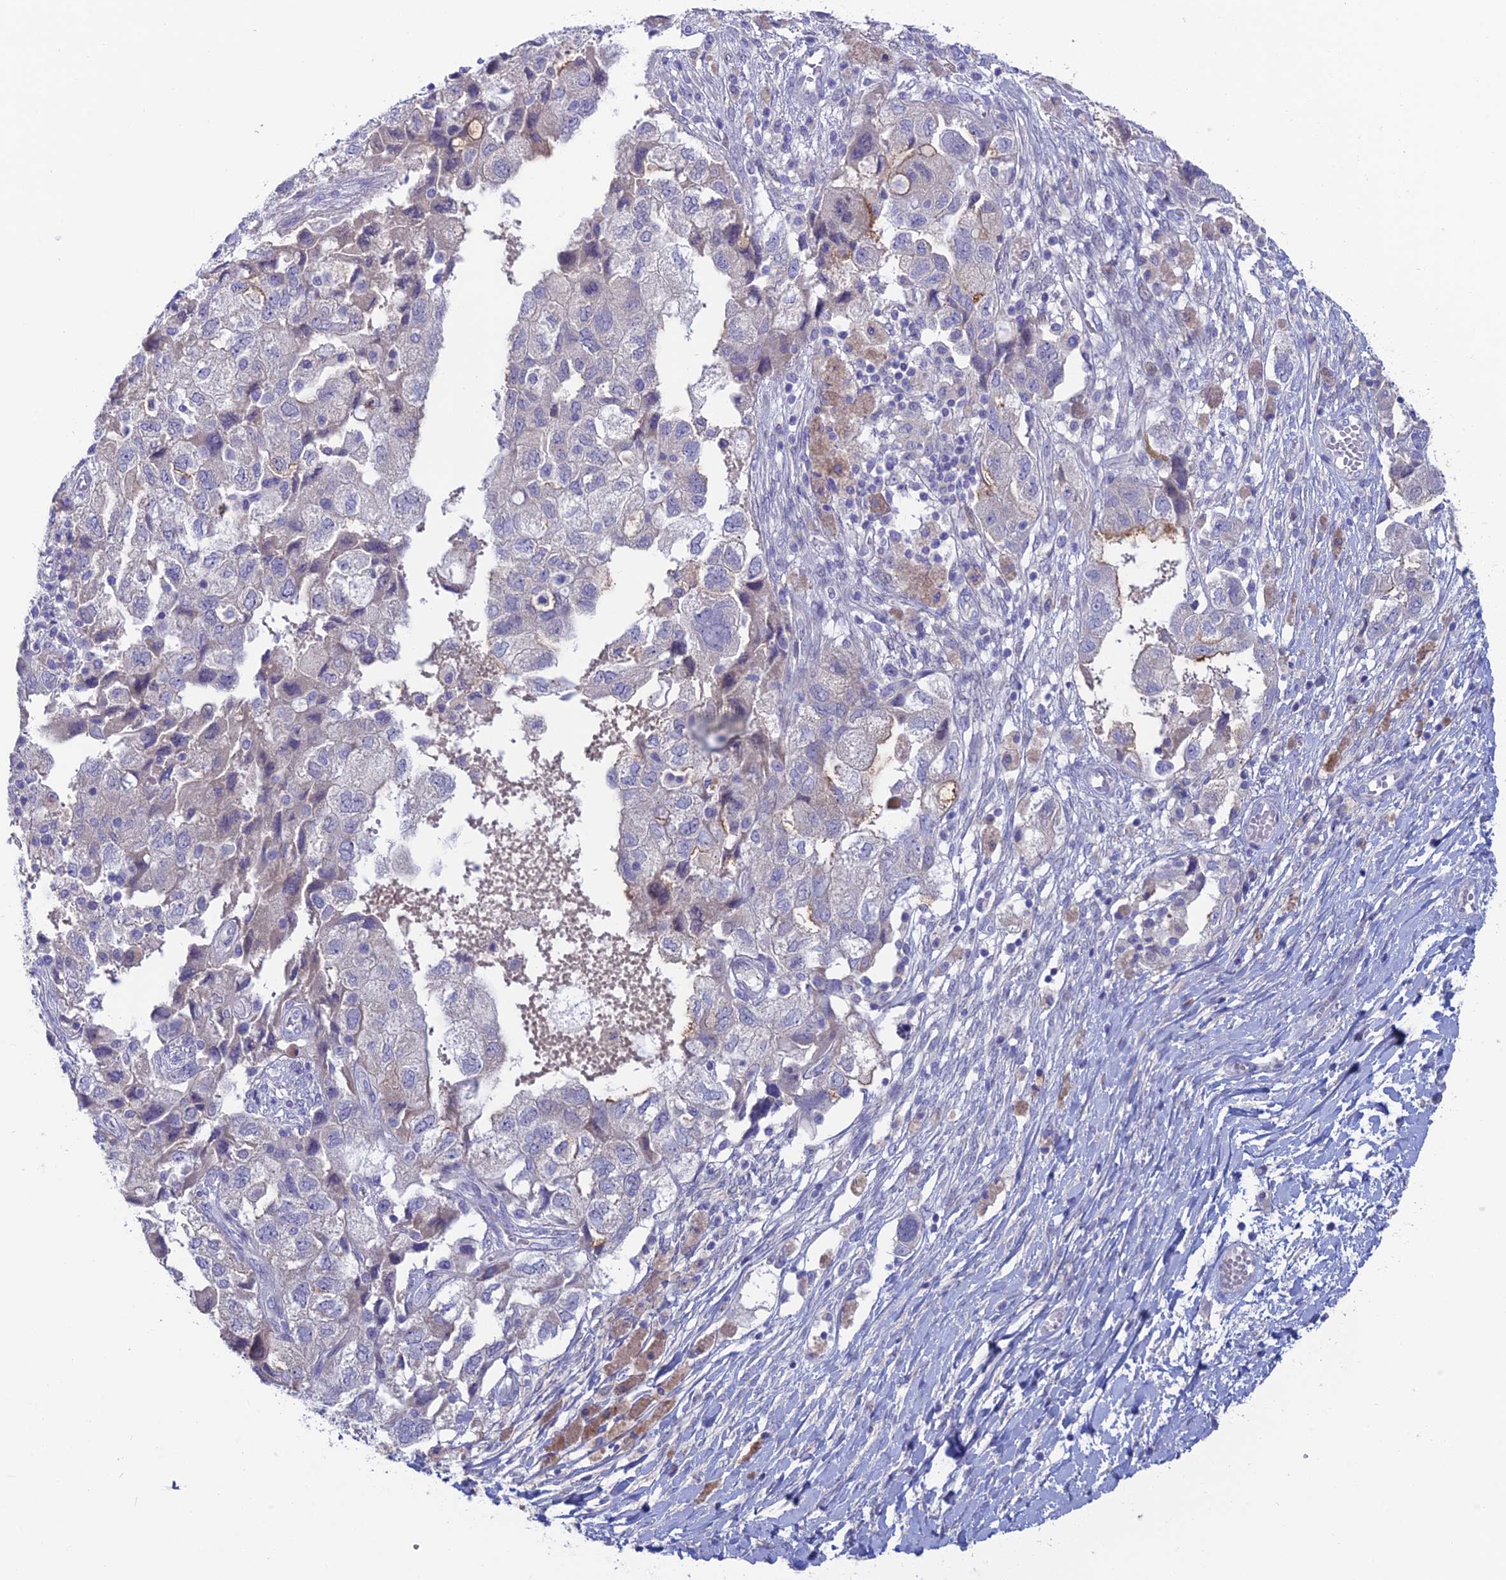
{"staining": {"intensity": "moderate", "quantity": "<25%", "location": "cytoplasmic/membranous"}, "tissue": "ovarian cancer", "cell_type": "Tumor cells", "image_type": "cancer", "snomed": [{"axis": "morphology", "description": "Carcinoma, NOS"}, {"axis": "morphology", "description": "Cystadenocarcinoma, serous, NOS"}, {"axis": "topography", "description": "Ovary"}], "caption": "DAB (3,3'-diaminobenzidine) immunohistochemical staining of human serous cystadenocarcinoma (ovarian) shows moderate cytoplasmic/membranous protein staining in approximately <25% of tumor cells.", "gene": "XPO7", "patient": {"sex": "female", "age": 69}}